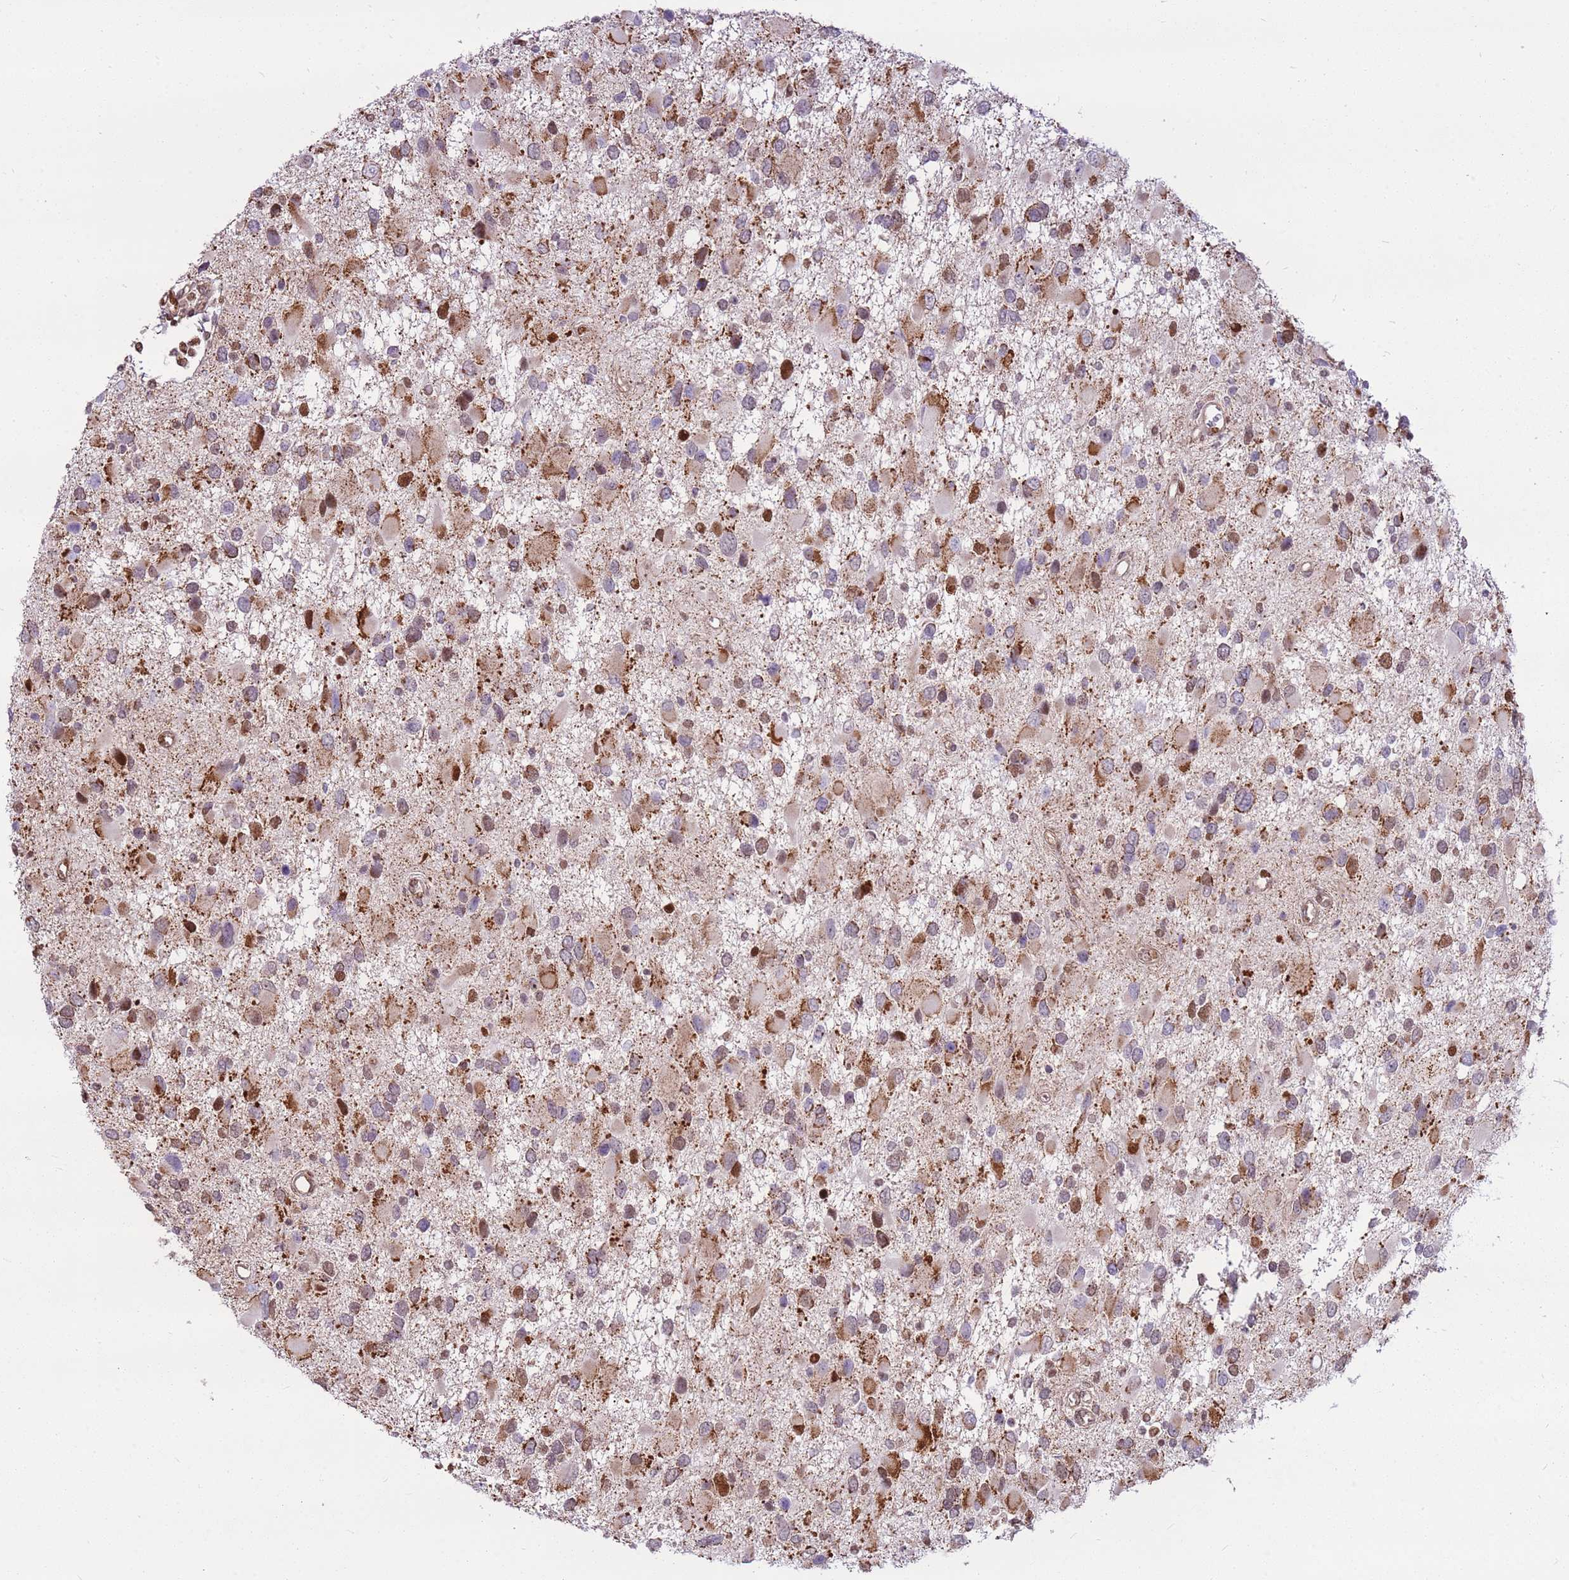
{"staining": {"intensity": "moderate", "quantity": "25%-75%", "location": "cytoplasmic/membranous,nuclear"}, "tissue": "glioma", "cell_type": "Tumor cells", "image_type": "cancer", "snomed": [{"axis": "morphology", "description": "Glioma, malignant, High grade"}, {"axis": "topography", "description": "Brain"}], "caption": "IHC histopathology image of glioma stained for a protein (brown), which exhibits medium levels of moderate cytoplasmic/membranous and nuclear positivity in about 25%-75% of tumor cells.", "gene": "PCTP", "patient": {"sex": "male", "age": 53}}